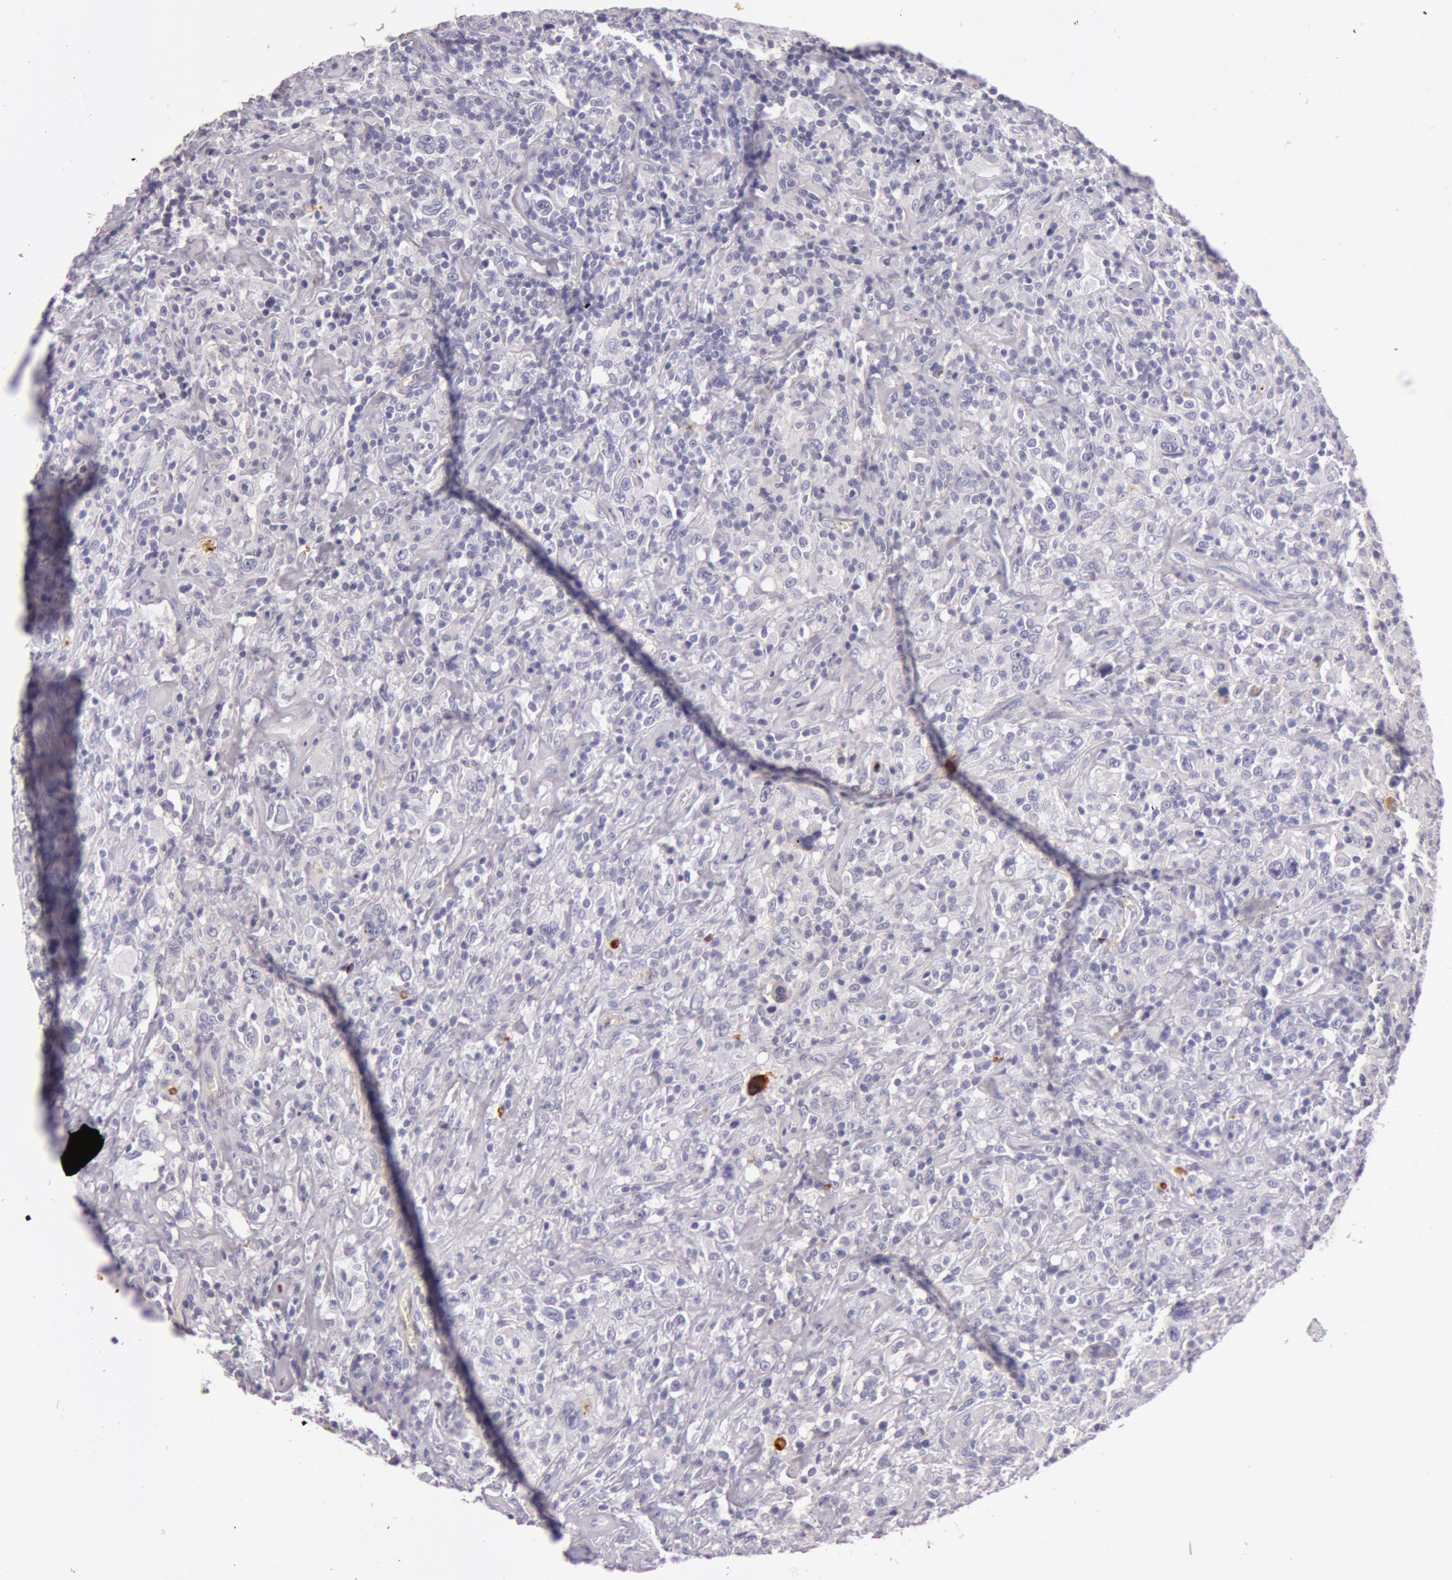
{"staining": {"intensity": "negative", "quantity": "none", "location": "none"}, "tissue": "lymphoma", "cell_type": "Tumor cells", "image_type": "cancer", "snomed": [{"axis": "morphology", "description": "Hodgkin's disease, NOS"}, {"axis": "topography", "description": "Lymph node"}], "caption": "Immunohistochemistry image of neoplastic tissue: lymphoma stained with DAB (3,3'-diaminobenzidine) displays no significant protein positivity in tumor cells.", "gene": "C4BPA", "patient": {"sex": "male", "age": 46}}